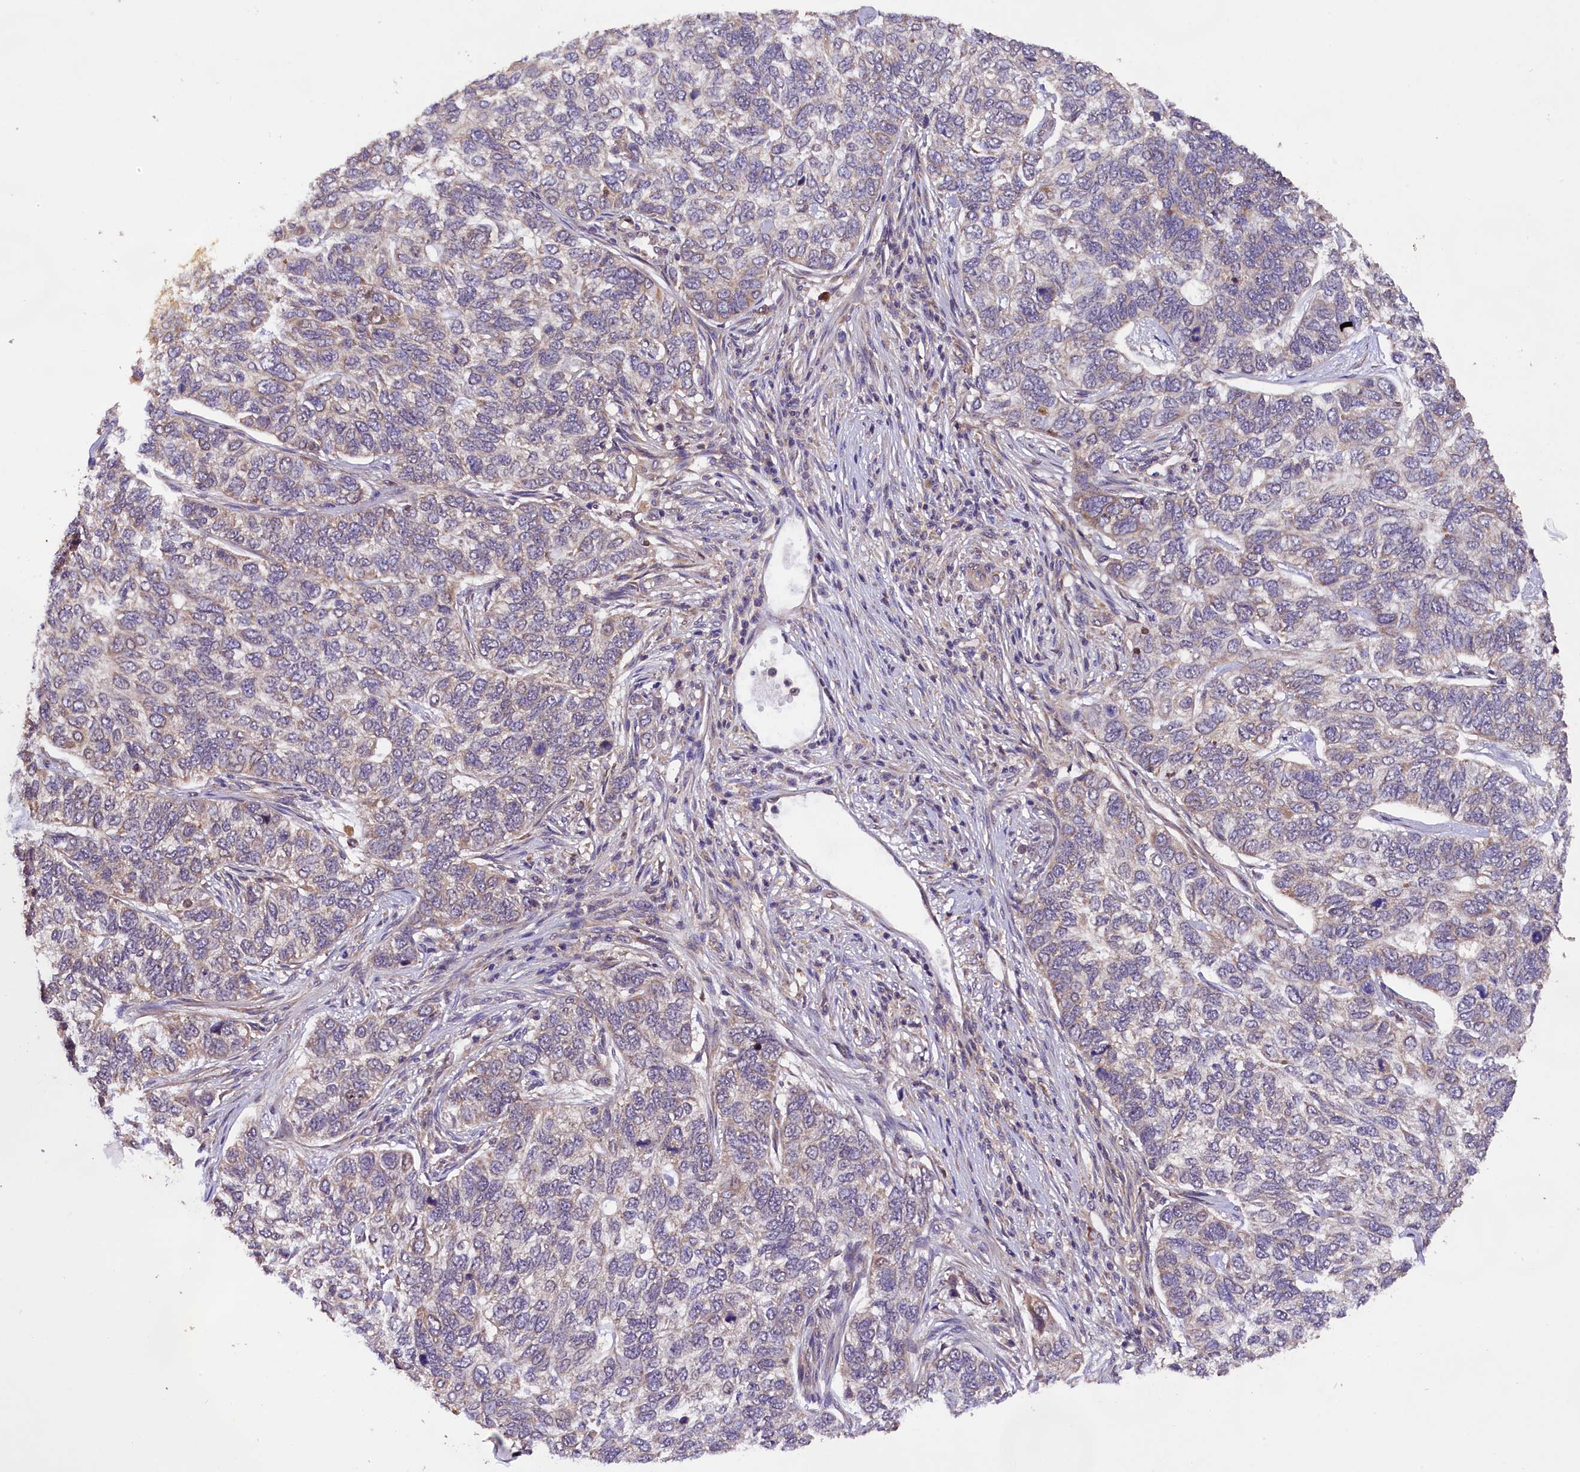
{"staining": {"intensity": "negative", "quantity": "none", "location": "none"}, "tissue": "skin cancer", "cell_type": "Tumor cells", "image_type": "cancer", "snomed": [{"axis": "morphology", "description": "Basal cell carcinoma"}, {"axis": "topography", "description": "Skin"}], "caption": "Immunohistochemistry (IHC) micrograph of neoplastic tissue: human skin cancer (basal cell carcinoma) stained with DAB displays no significant protein positivity in tumor cells. (DAB (3,3'-diaminobenzidine) immunohistochemistry (IHC) visualized using brightfield microscopy, high magnification).", "gene": "DOHH", "patient": {"sex": "female", "age": 65}}